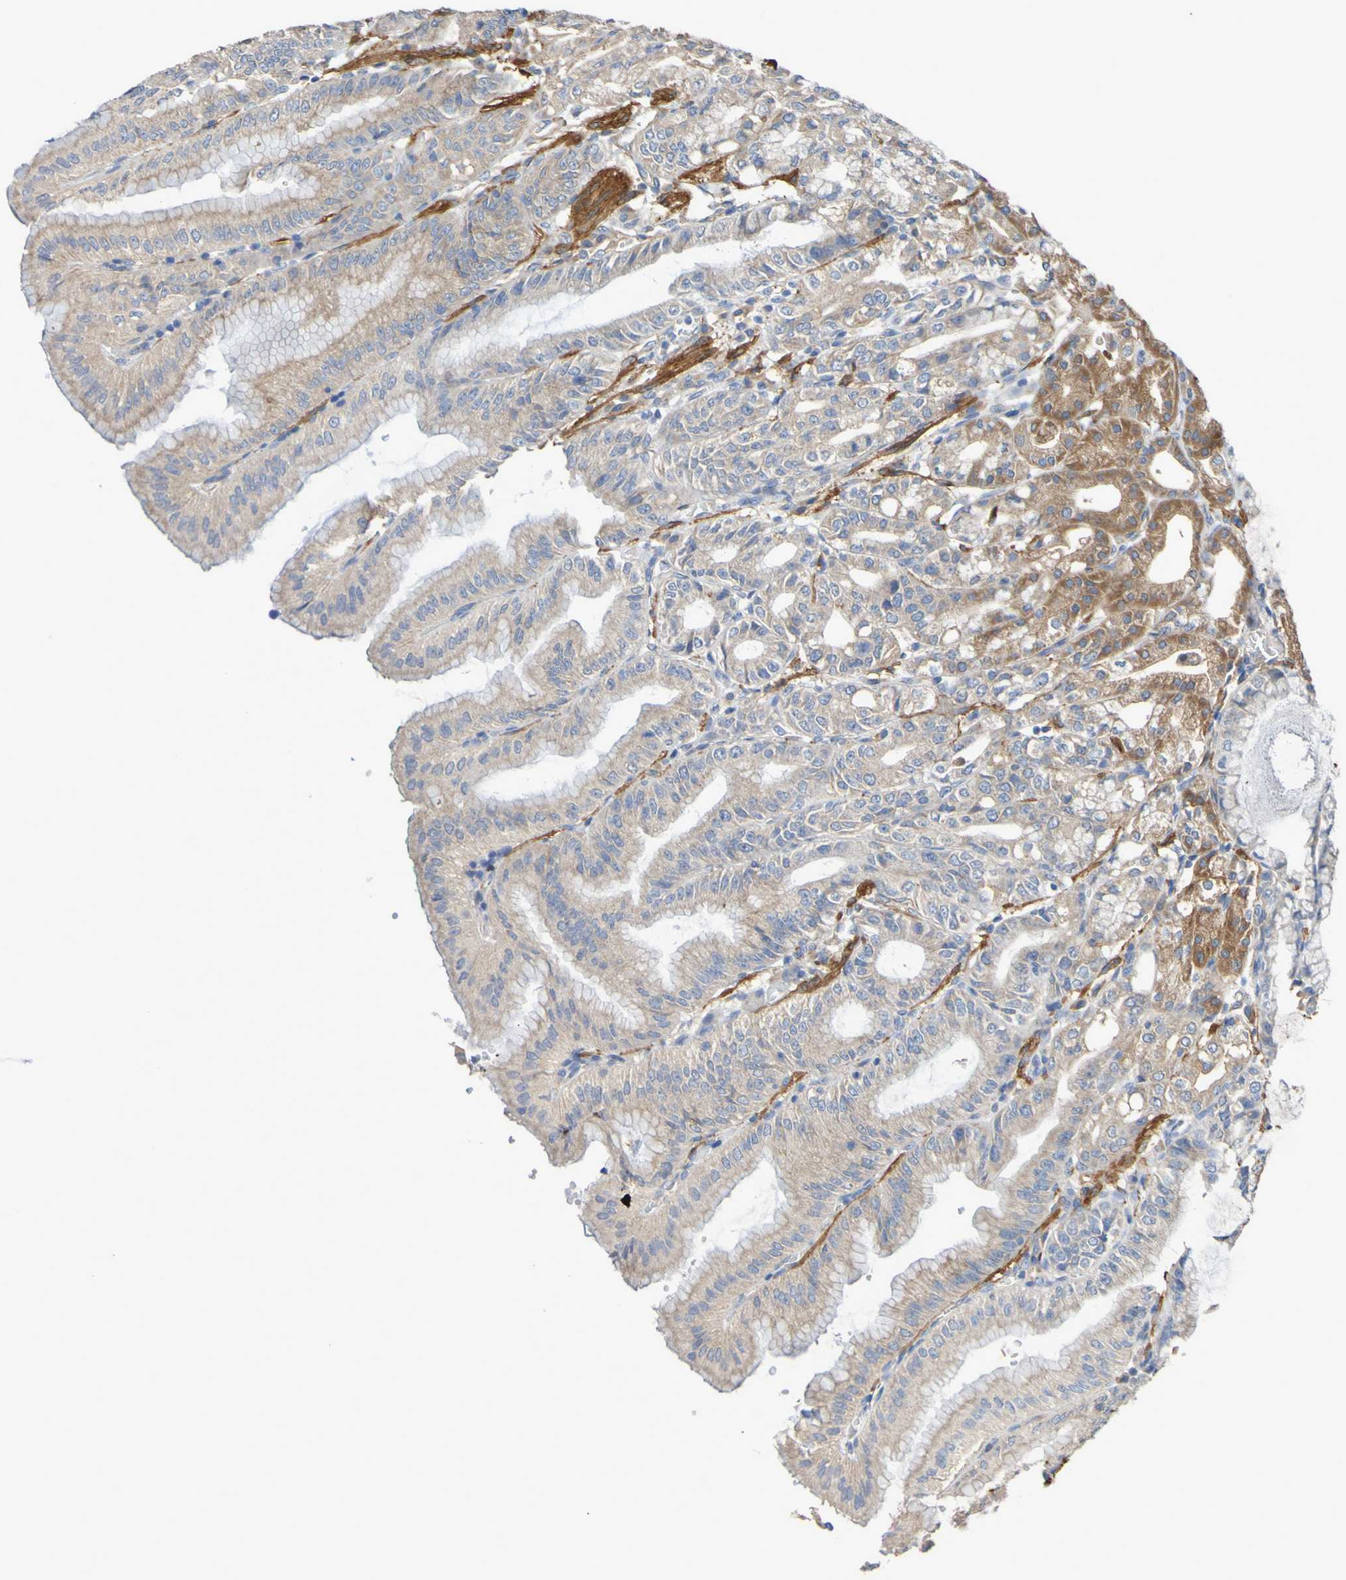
{"staining": {"intensity": "moderate", "quantity": "25%-75%", "location": "cytoplasmic/membranous"}, "tissue": "stomach", "cell_type": "Glandular cells", "image_type": "normal", "snomed": [{"axis": "morphology", "description": "Normal tissue, NOS"}, {"axis": "topography", "description": "Stomach, lower"}], "caption": "This is an image of IHC staining of benign stomach, which shows moderate positivity in the cytoplasmic/membranous of glandular cells.", "gene": "SRPRB", "patient": {"sex": "male", "age": 71}}